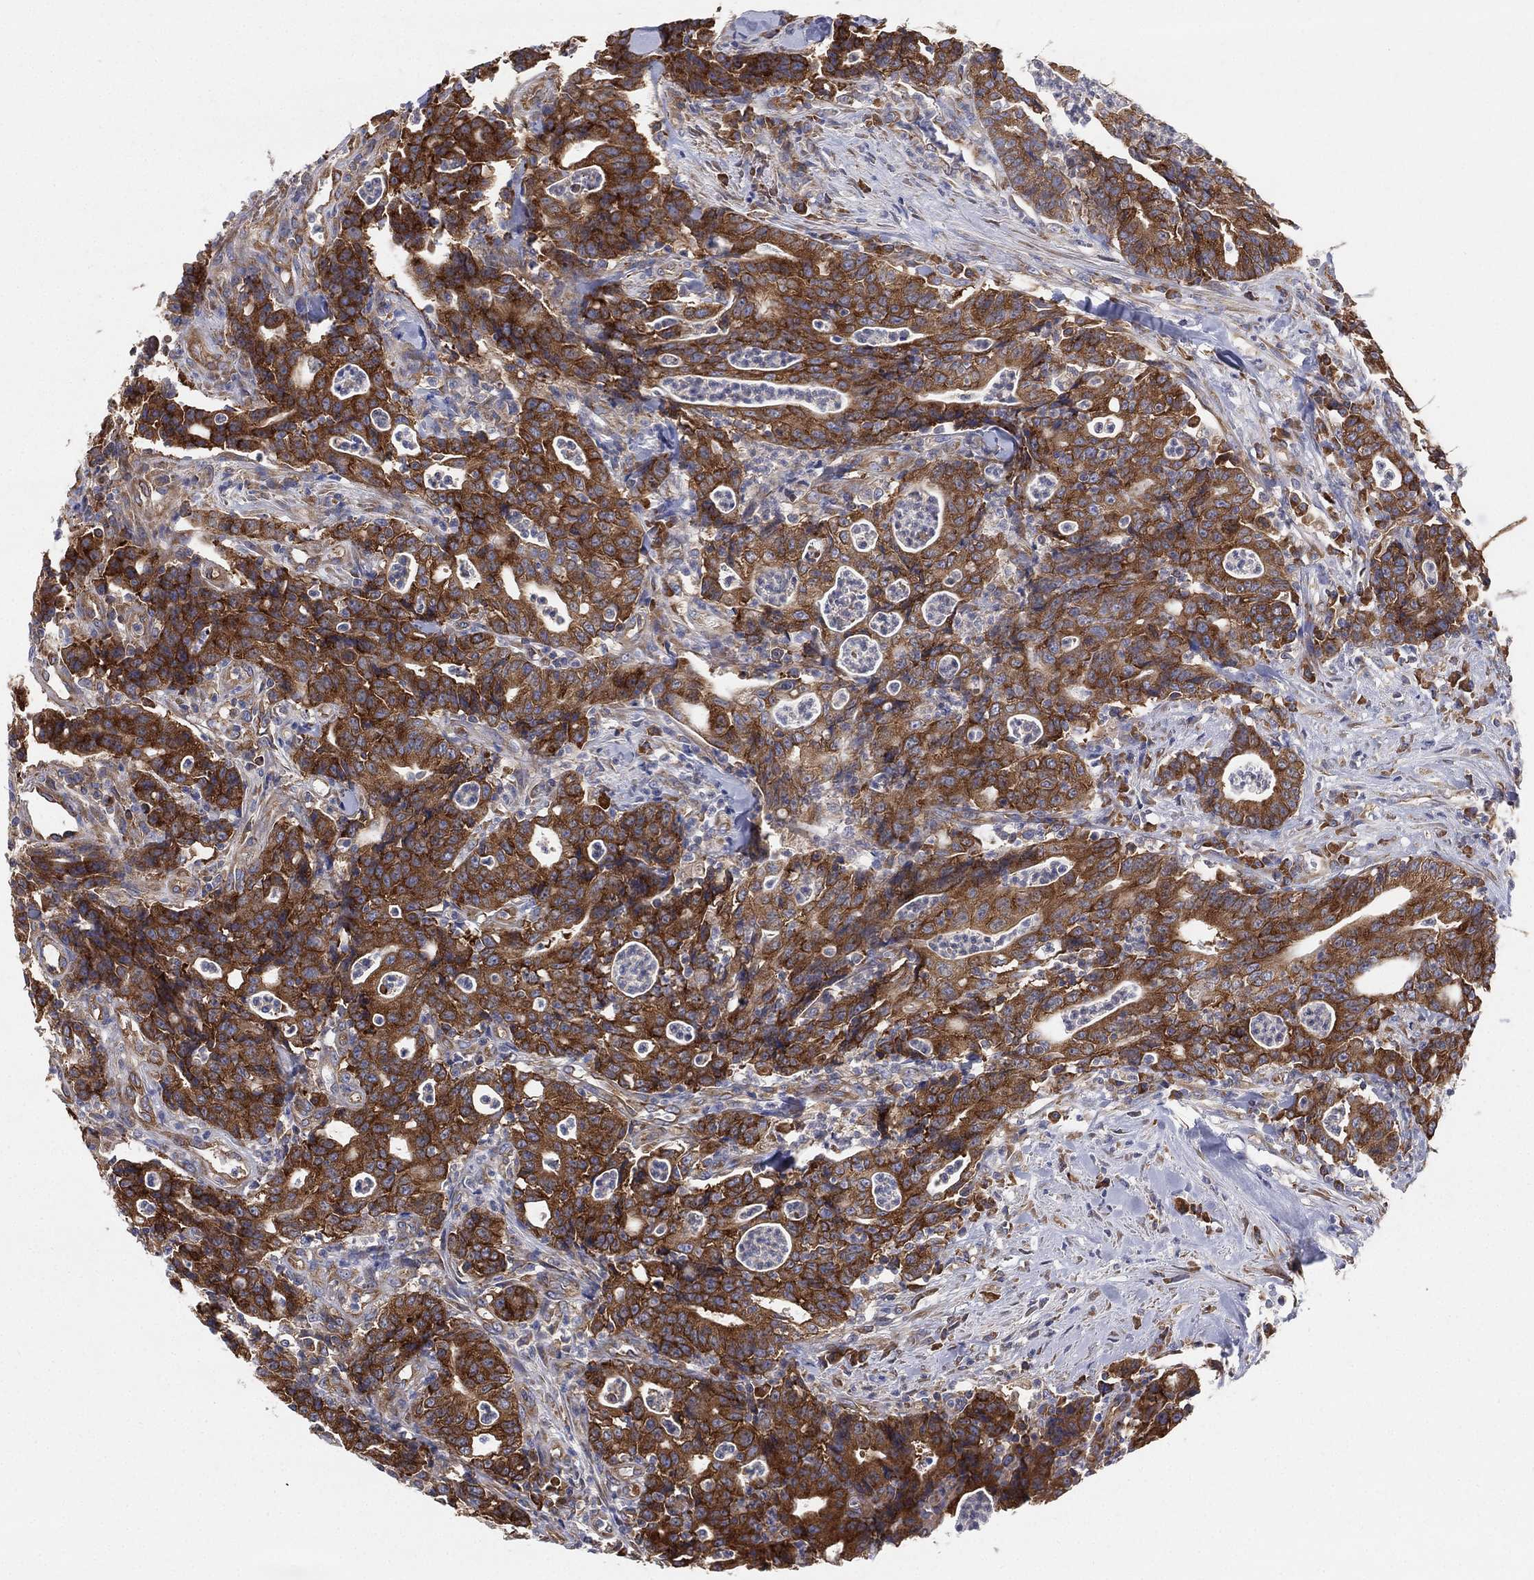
{"staining": {"intensity": "strong", "quantity": ">75%", "location": "cytoplasmic/membranous"}, "tissue": "colorectal cancer", "cell_type": "Tumor cells", "image_type": "cancer", "snomed": [{"axis": "morphology", "description": "Adenocarcinoma, NOS"}, {"axis": "topography", "description": "Colon"}], "caption": "Protein expression analysis of human colorectal adenocarcinoma reveals strong cytoplasmic/membranous positivity in approximately >75% of tumor cells.", "gene": "FARSA", "patient": {"sex": "male", "age": 70}}